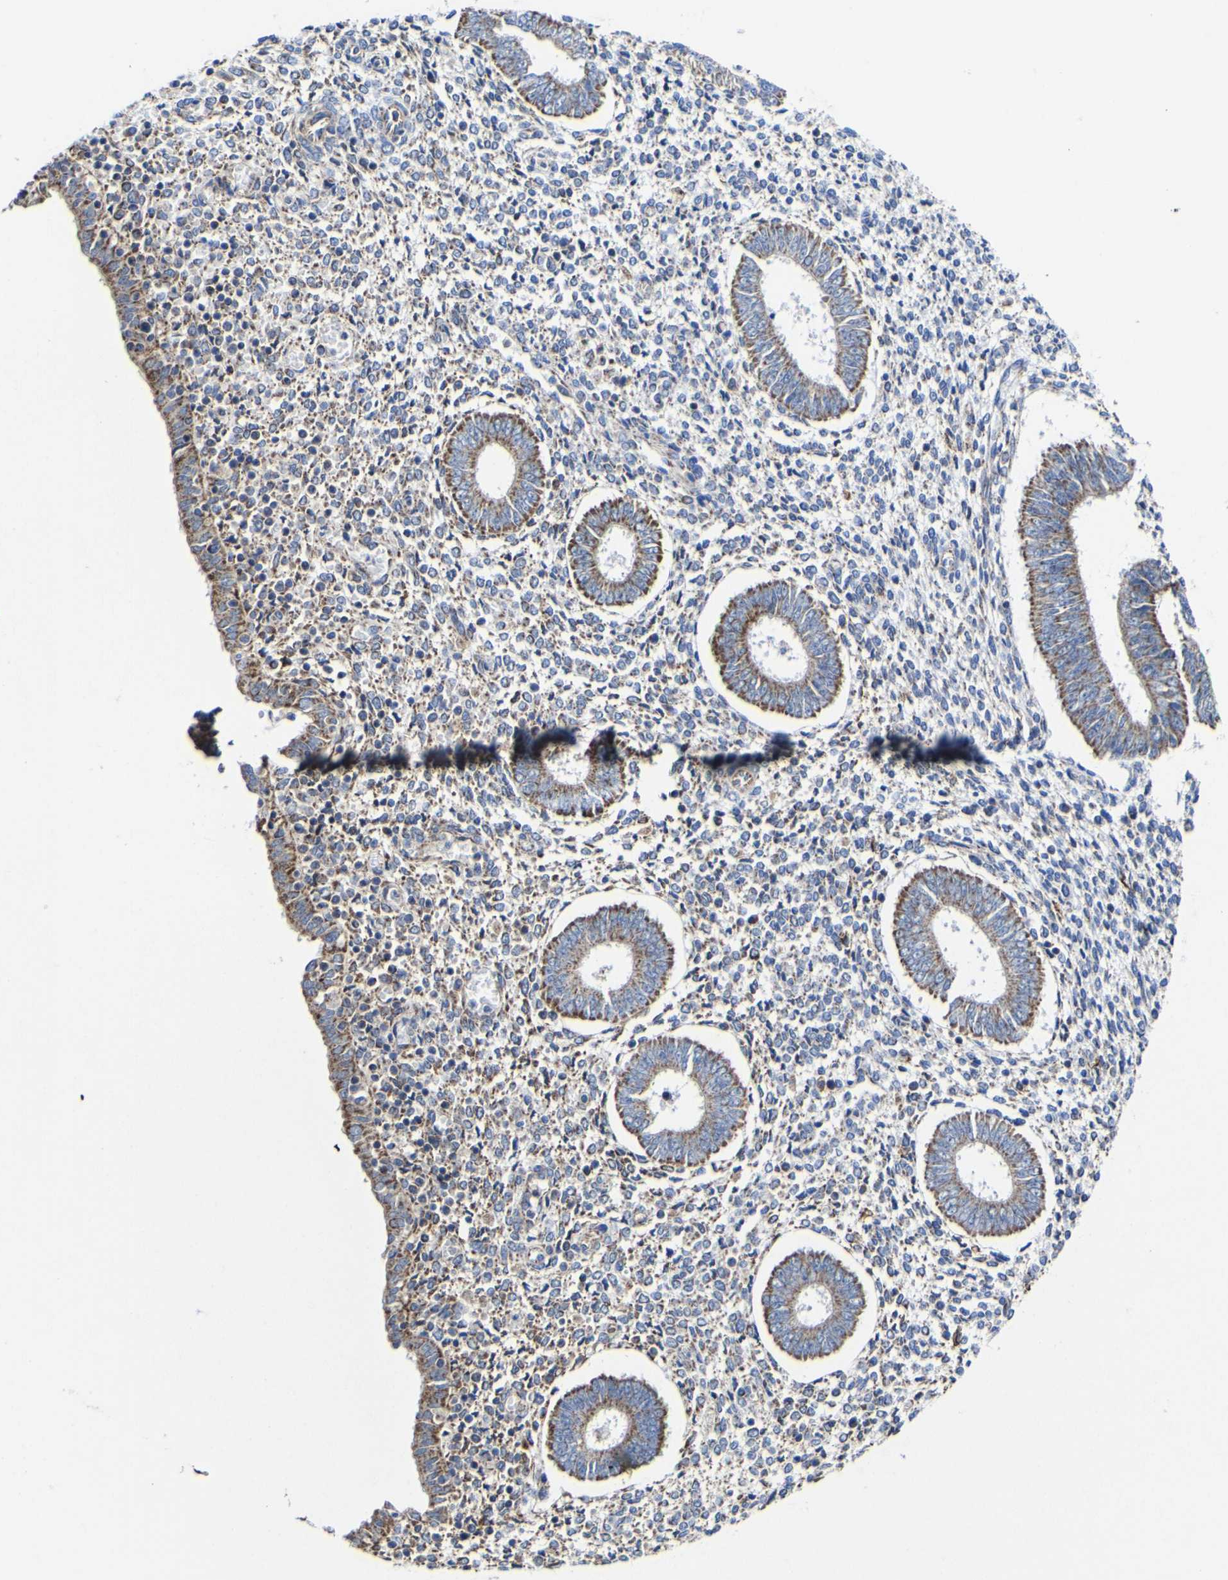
{"staining": {"intensity": "moderate", "quantity": "25%-75%", "location": "cytoplasmic/membranous"}, "tissue": "endometrium", "cell_type": "Cells in endometrial stroma", "image_type": "normal", "snomed": [{"axis": "morphology", "description": "Normal tissue, NOS"}, {"axis": "topography", "description": "Endometrium"}], "caption": "Immunohistochemistry histopathology image of benign endometrium: endometrium stained using immunohistochemistry (IHC) shows medium levels of moderate protein expression localized specifically in the cytoplasmic/membranous of cells in endometrial stroma, appearing as a cytoplasmic/membranous brown color.", "gene": "CCDC90B", "patient": {"sex": "female", "age": 35}}